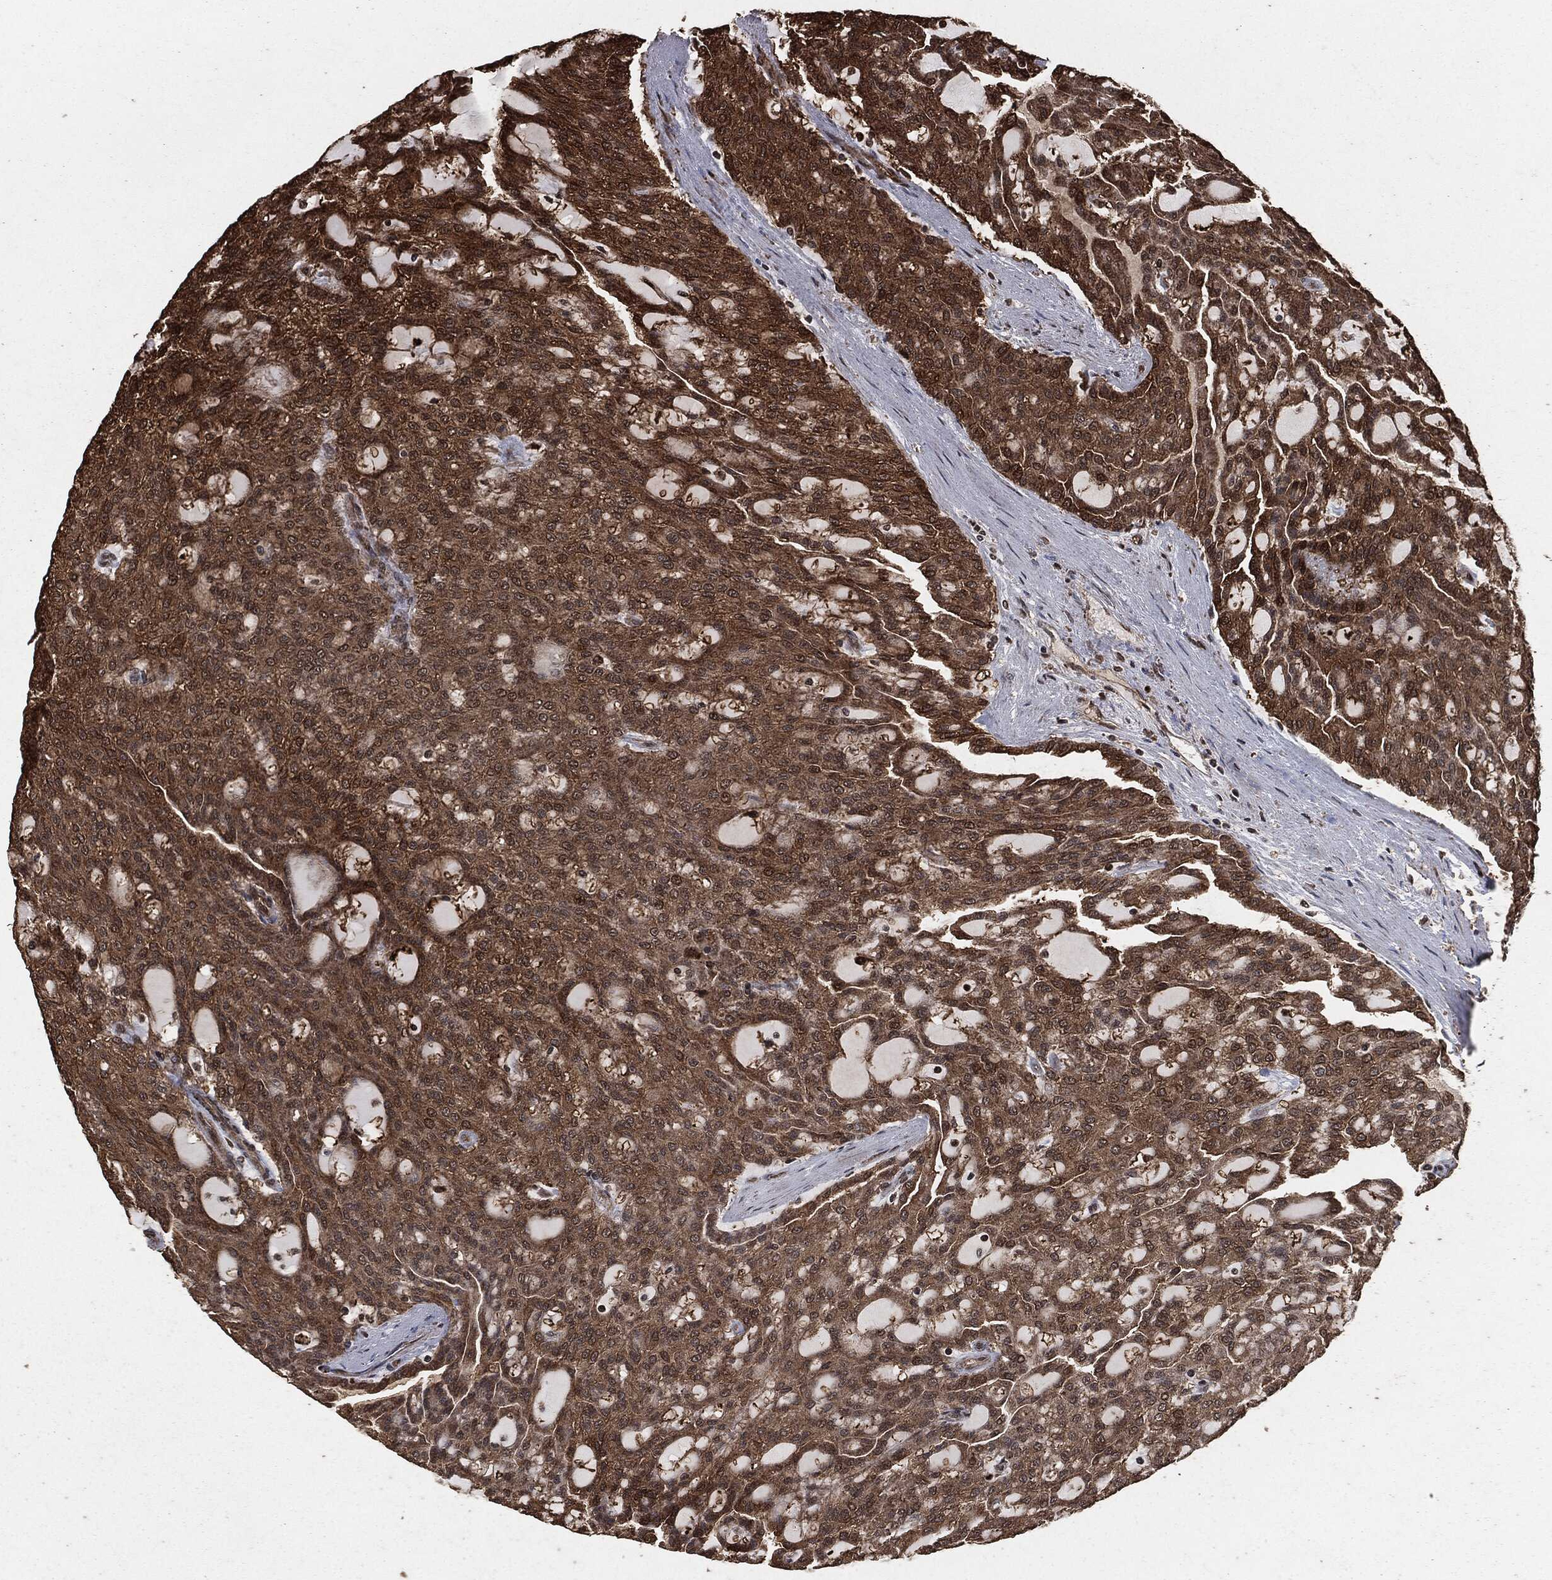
{"staining": {"intensity": "strong", "quantity": "25%-75%", "location": "cytoplasmic/membranous"}, "tissue": "renal cancer", "cell_type": "Tumor cells", "image_type": "cancer", "snomed": [{"axis": "morphology", "description": "Adenocarcinoma, NOS"}, {"axis": "topography", "description": "Kidney"}], "caption": "The immunohistochemical stain highlights strong cytoplasmic/membranous positivity in tumor cells of renal cancer tissue.", "gene": "EGFR", "patient": {"sex": "male", "age": 63}}